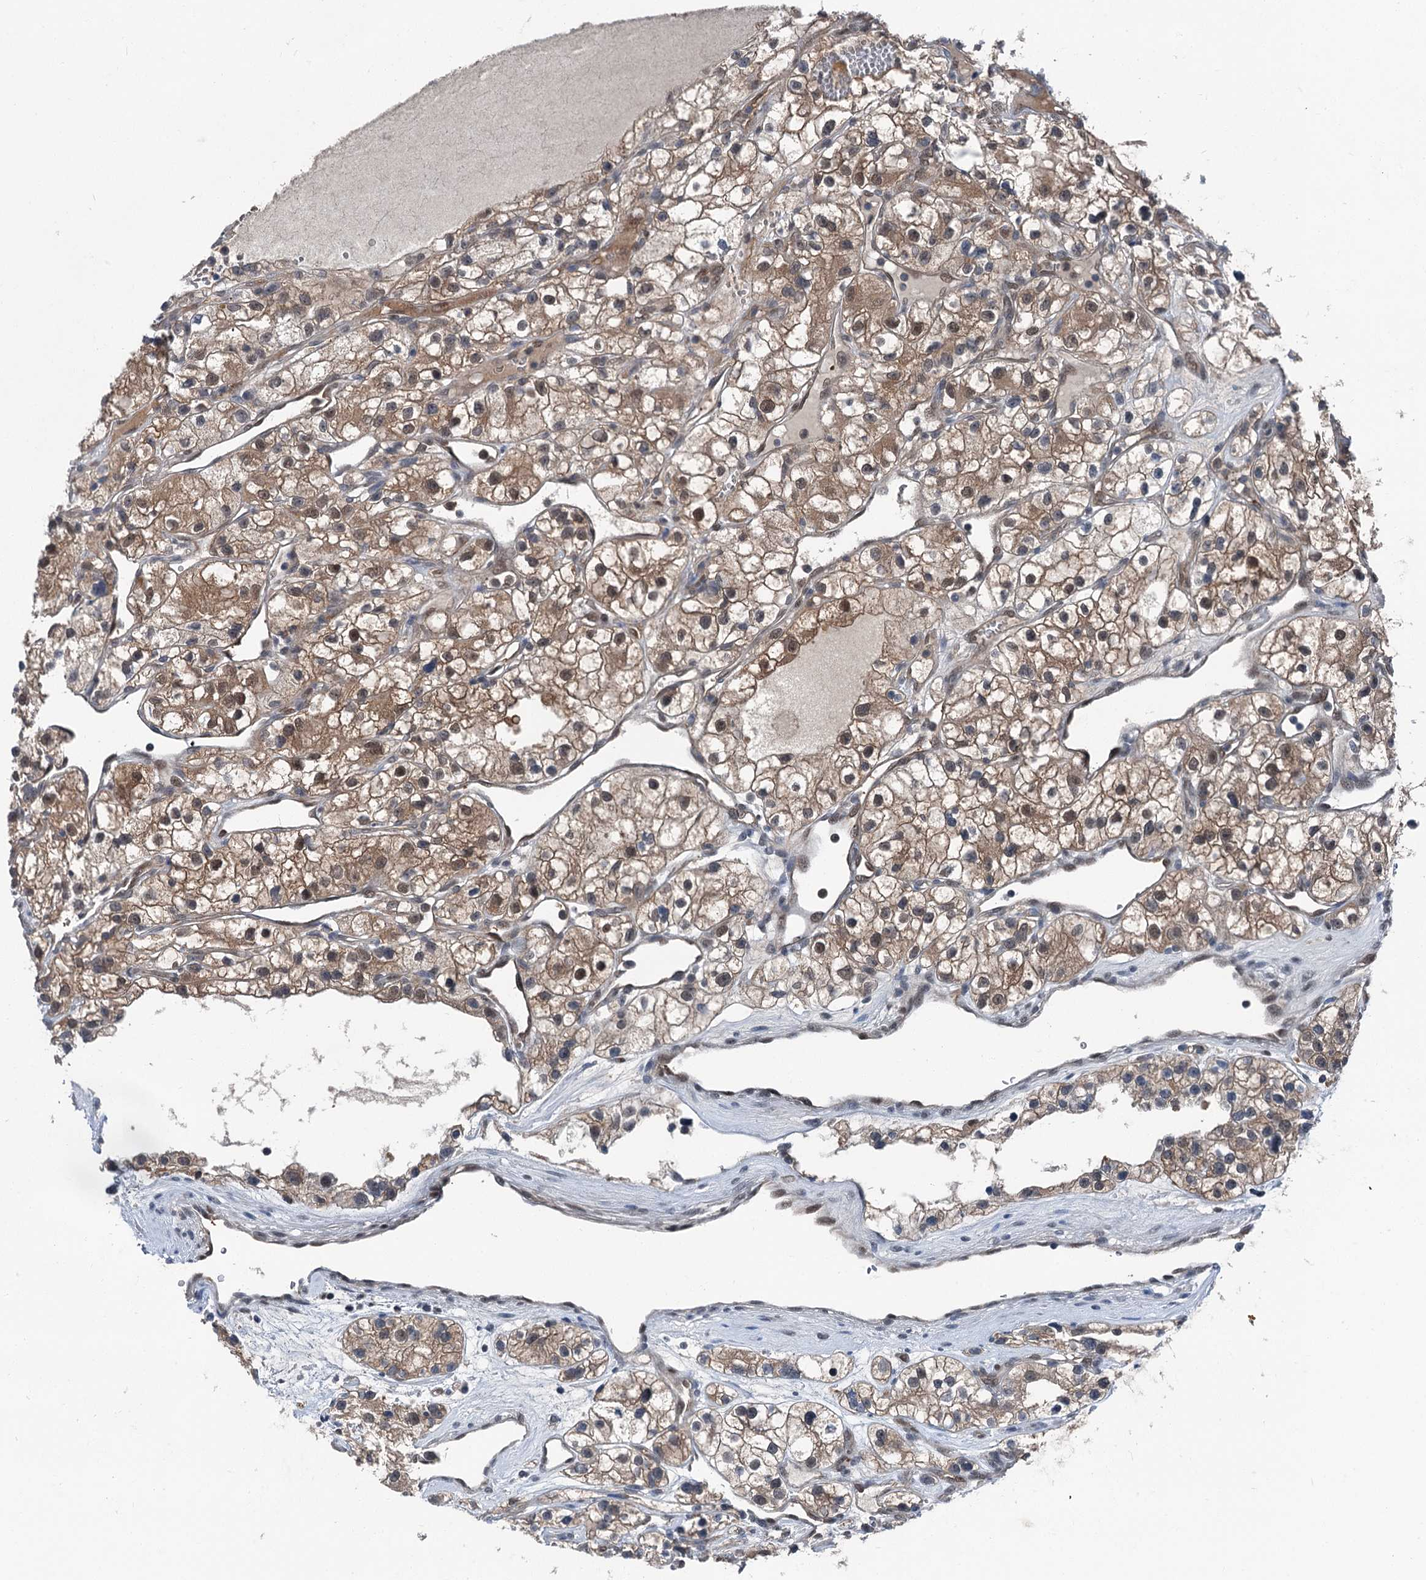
{"staining": {"intensity": "moderate", "quantity": ">75%", "location": "cytoplasmic/membranous,nuclear"}, "tissue": "renal cancer", "cell_type": "Tumor cells", "image_type": "cancer", "snomed": [{"axis": "morphology", "description": "Adenocarcinoma, NOS"}, {"axis": "topography", "description": "Kidney"}], "caption": "A medium amount of moderate cytoplasmic/membranous and nuclear staining is appreciated in approximately >75% of tumor cells in renal cancer (adenocarcinoma) tissue.", "gene": "PSMD13", "patient": {"sex": "female", "age": 57}}